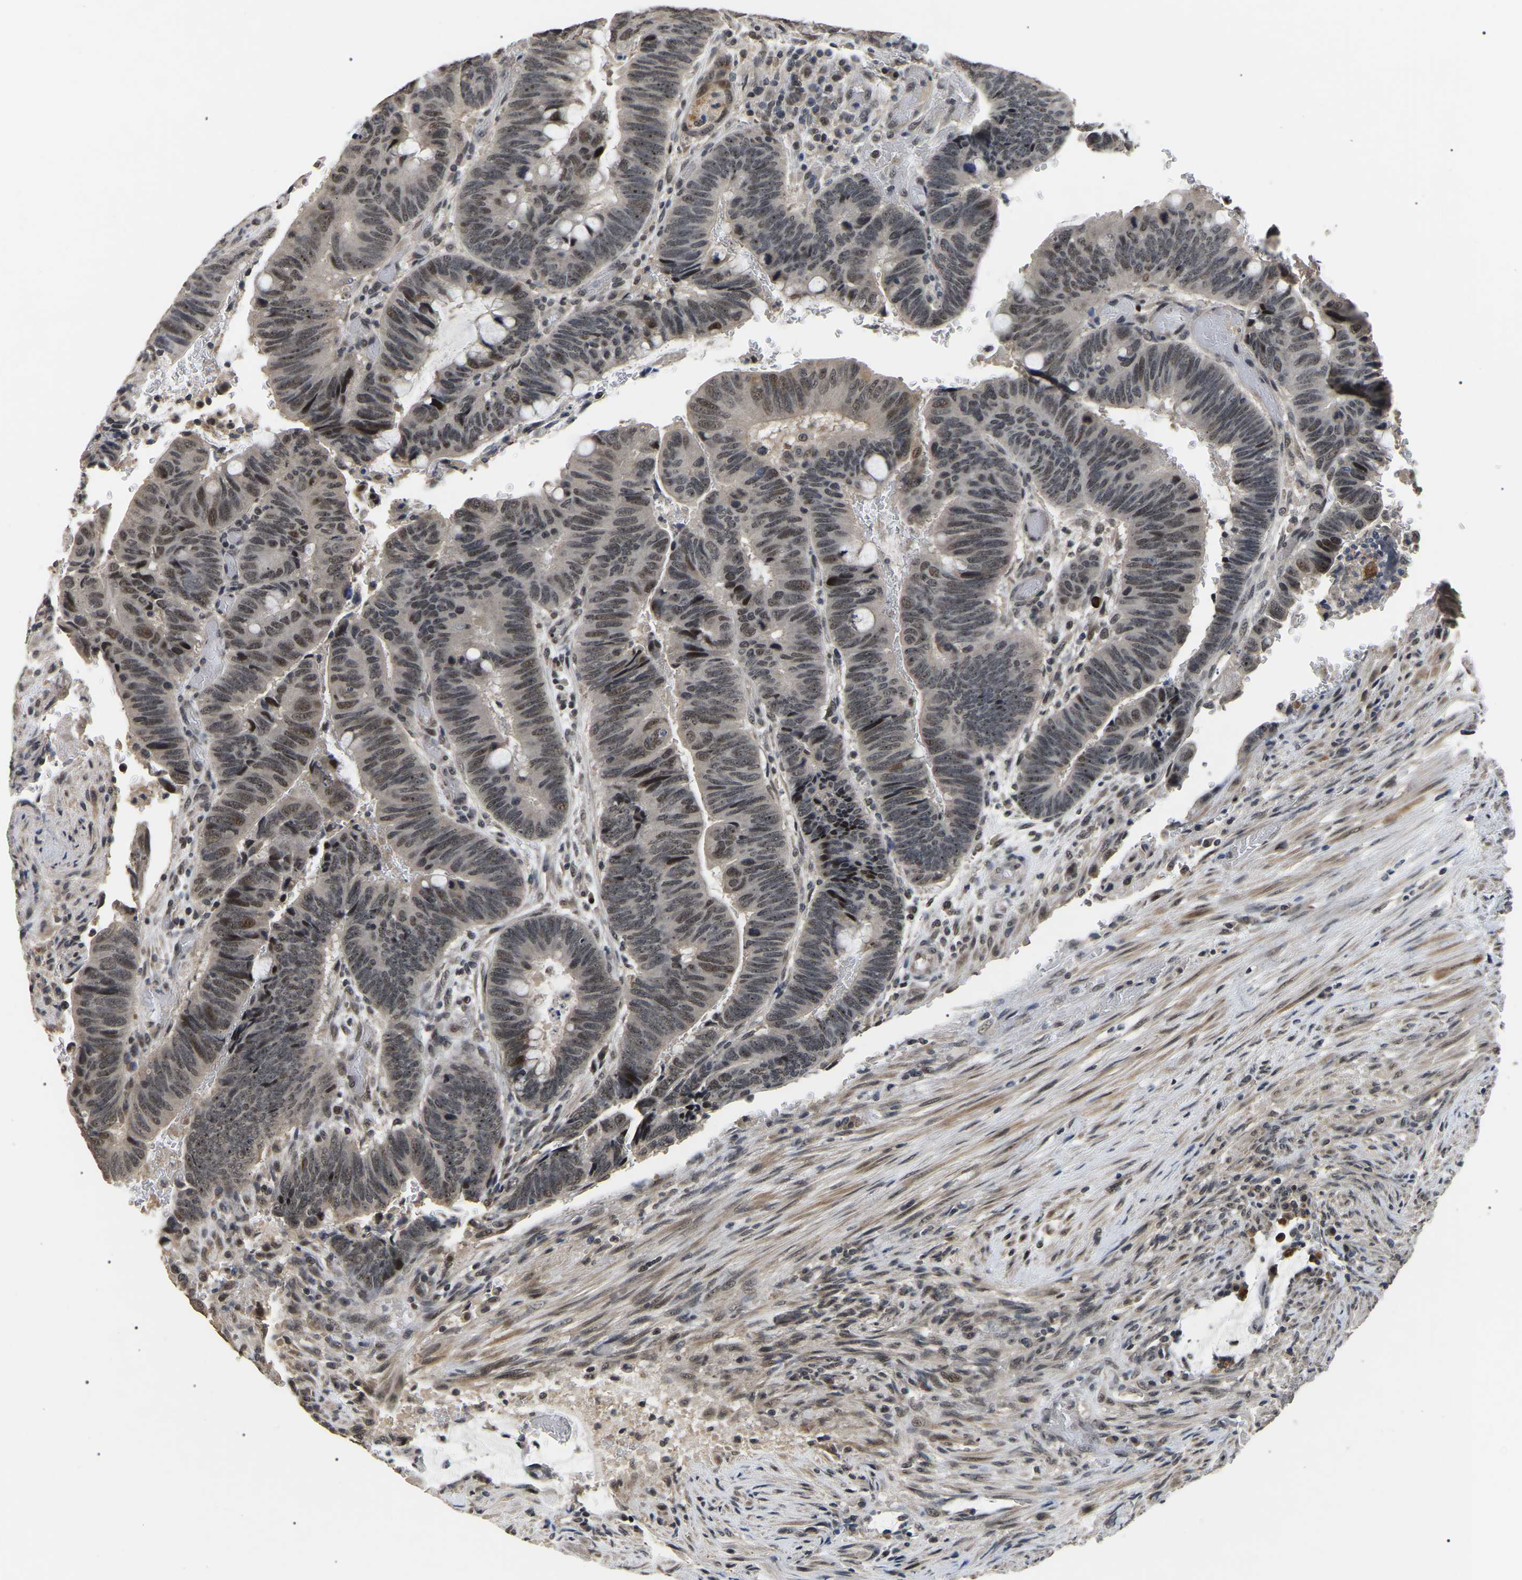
{"staining": {"intensity": "weak", "quantity": ">75%", "location": "nuclear"}, "tissue": "colorectal cancer", "cell_type": "Tumor cells", "image_type": "cancer", "snomed": [{"axis": "morphology", "description": "Normal tissue, NOS"}, {"axis": "morphology", "description": "Adenocarcinoma, NOS"}, {"axis": "topography", "description": "Rectum"}], "caption": "Immunohistochemical staining of adenocarcinoma (colorectal) reveals low levels of weak nuclear protein staining in about >75% of tumor cells.", "gene": "PPM1E", "patient": {"sex": "male", "age": 92}}